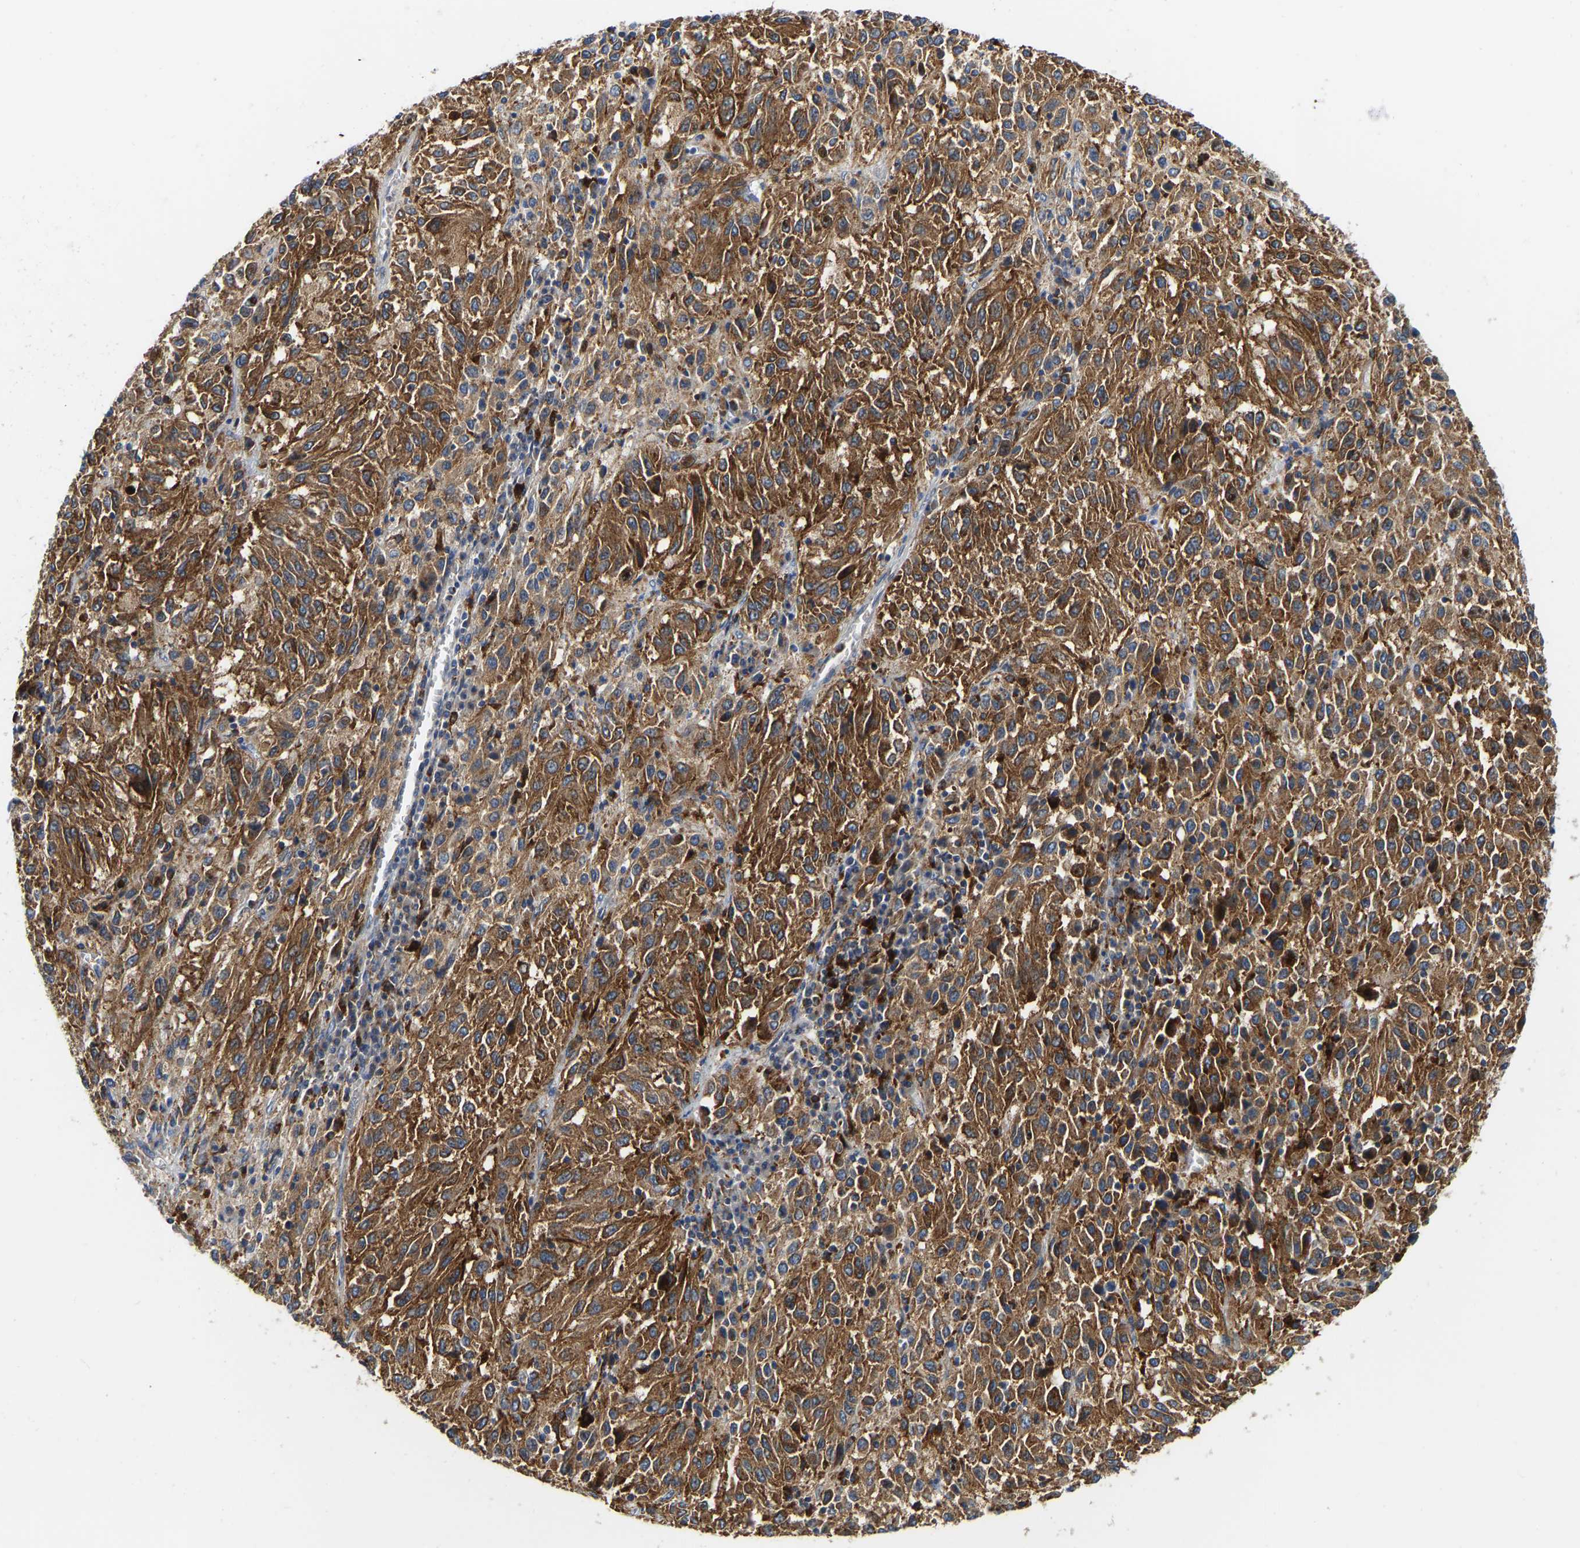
{"staining": {"intensity": "strong", "quantity": ">75%", "location": "cytoplasmic/membranous"}, "tissue": "melanoma", "cell_type": "Tumor cells", "image_type": "cancer", "snomed": [{"axis": "morphology", "description": "Malignant melanoma, Metastatic site"}, {"axis": "topography", "description": "Lung"}], "caption": "Brown immunohistochemical staining in malignant melanoma (metastatic site) reveals strong cytoplasmic/membranous expression in approximately >75% of tumor cells.", "gene": "ATP6V1E1", "patient": {"sex": "male", "age": 64}}